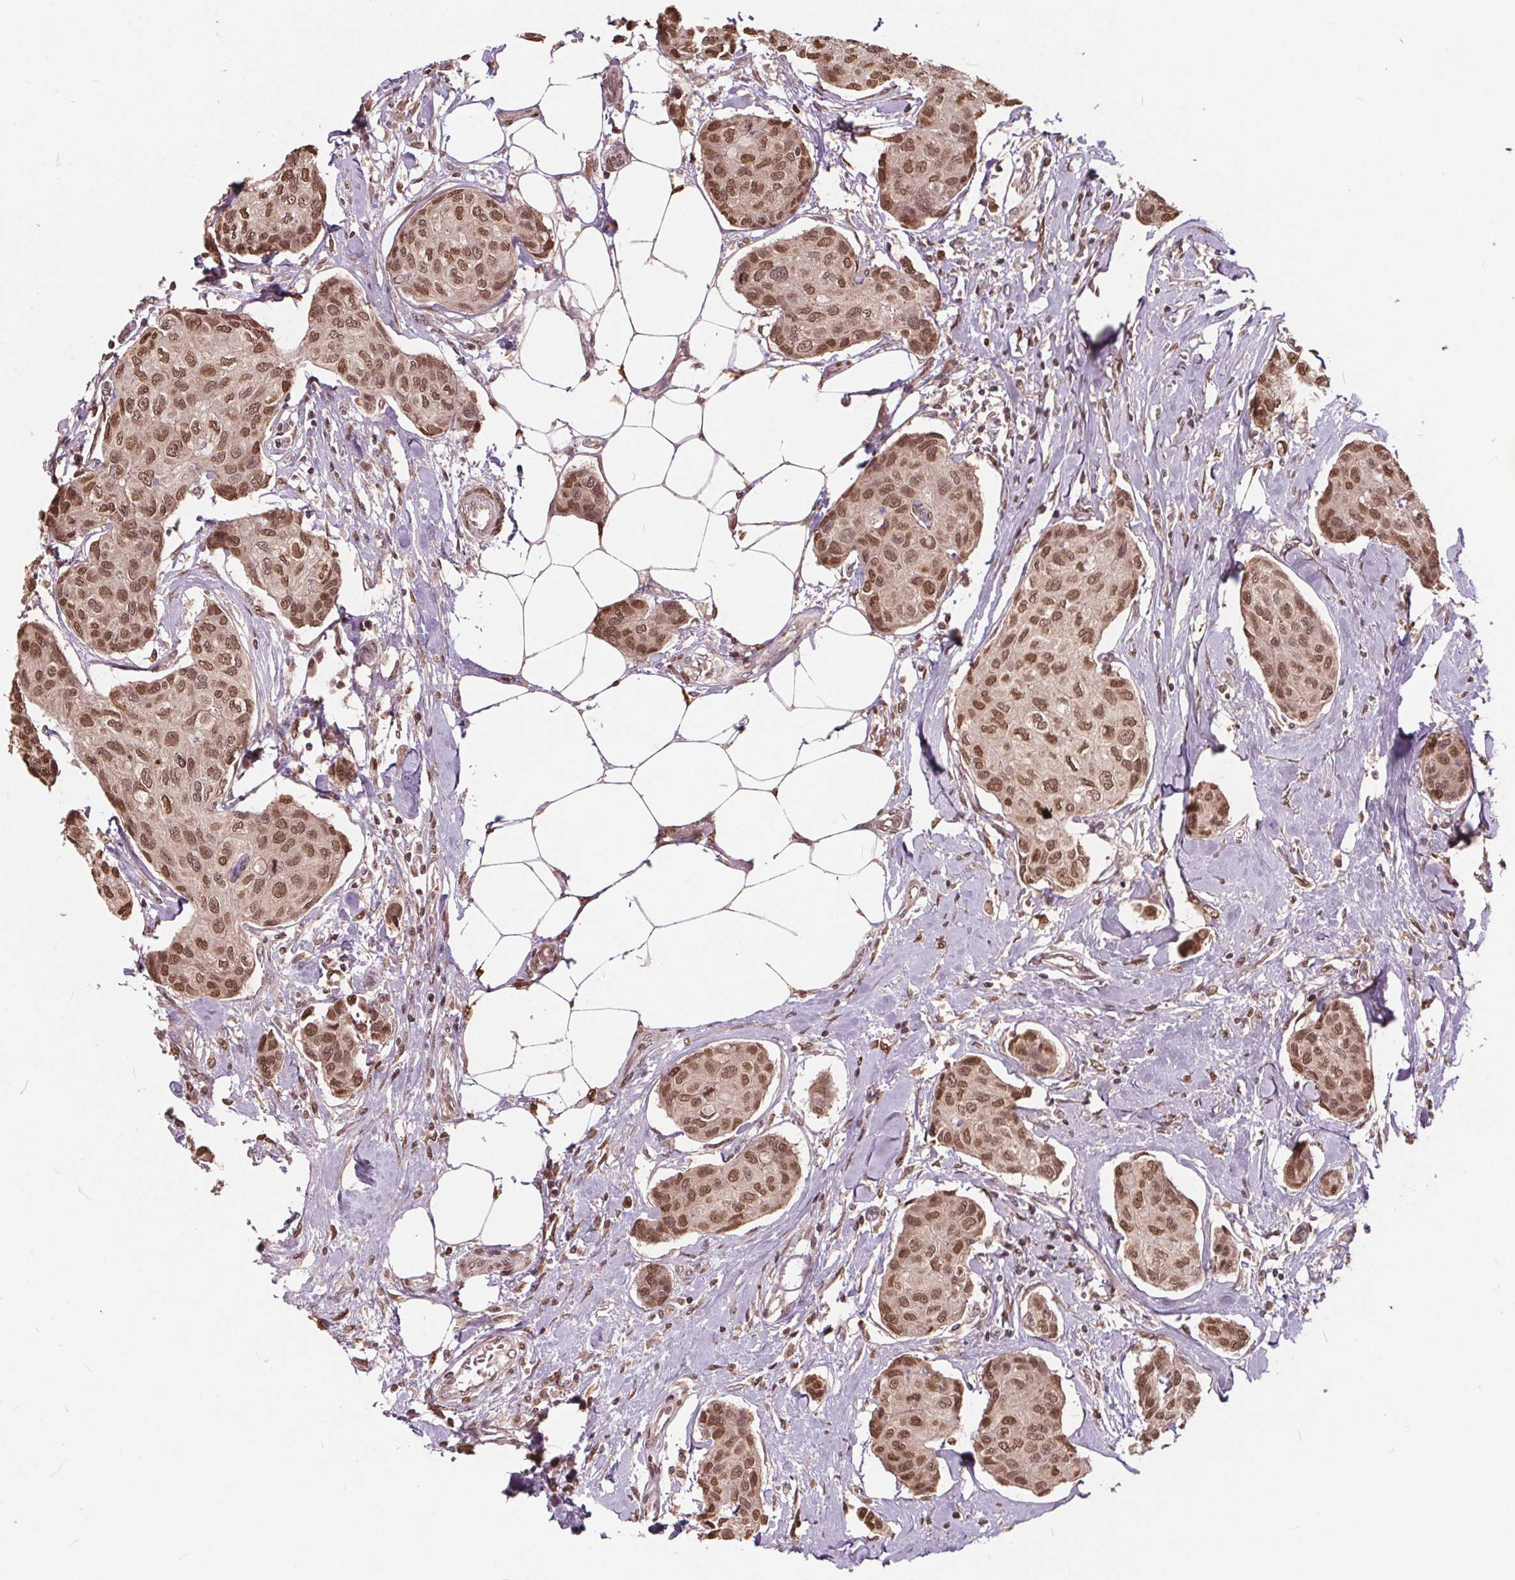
{"staining": {"intensity": "moderate", "quantity": ">75%", "location": "nuclear"}, "tissue": "breast cancer", "cell_type": "Tumor cells", "image_type": "cancer", "snomed": [{"axis": "morphology", "description": "Duct carcinoma"}, {"axis": "topography", "description": "Breast"}], "caption": "Breast cancer tissue demonstrates moderate nuclear expression in approximately >75% of tumor cells", "gene": "HIF1AN", "patient": {"sex": "female", "age": 80}}